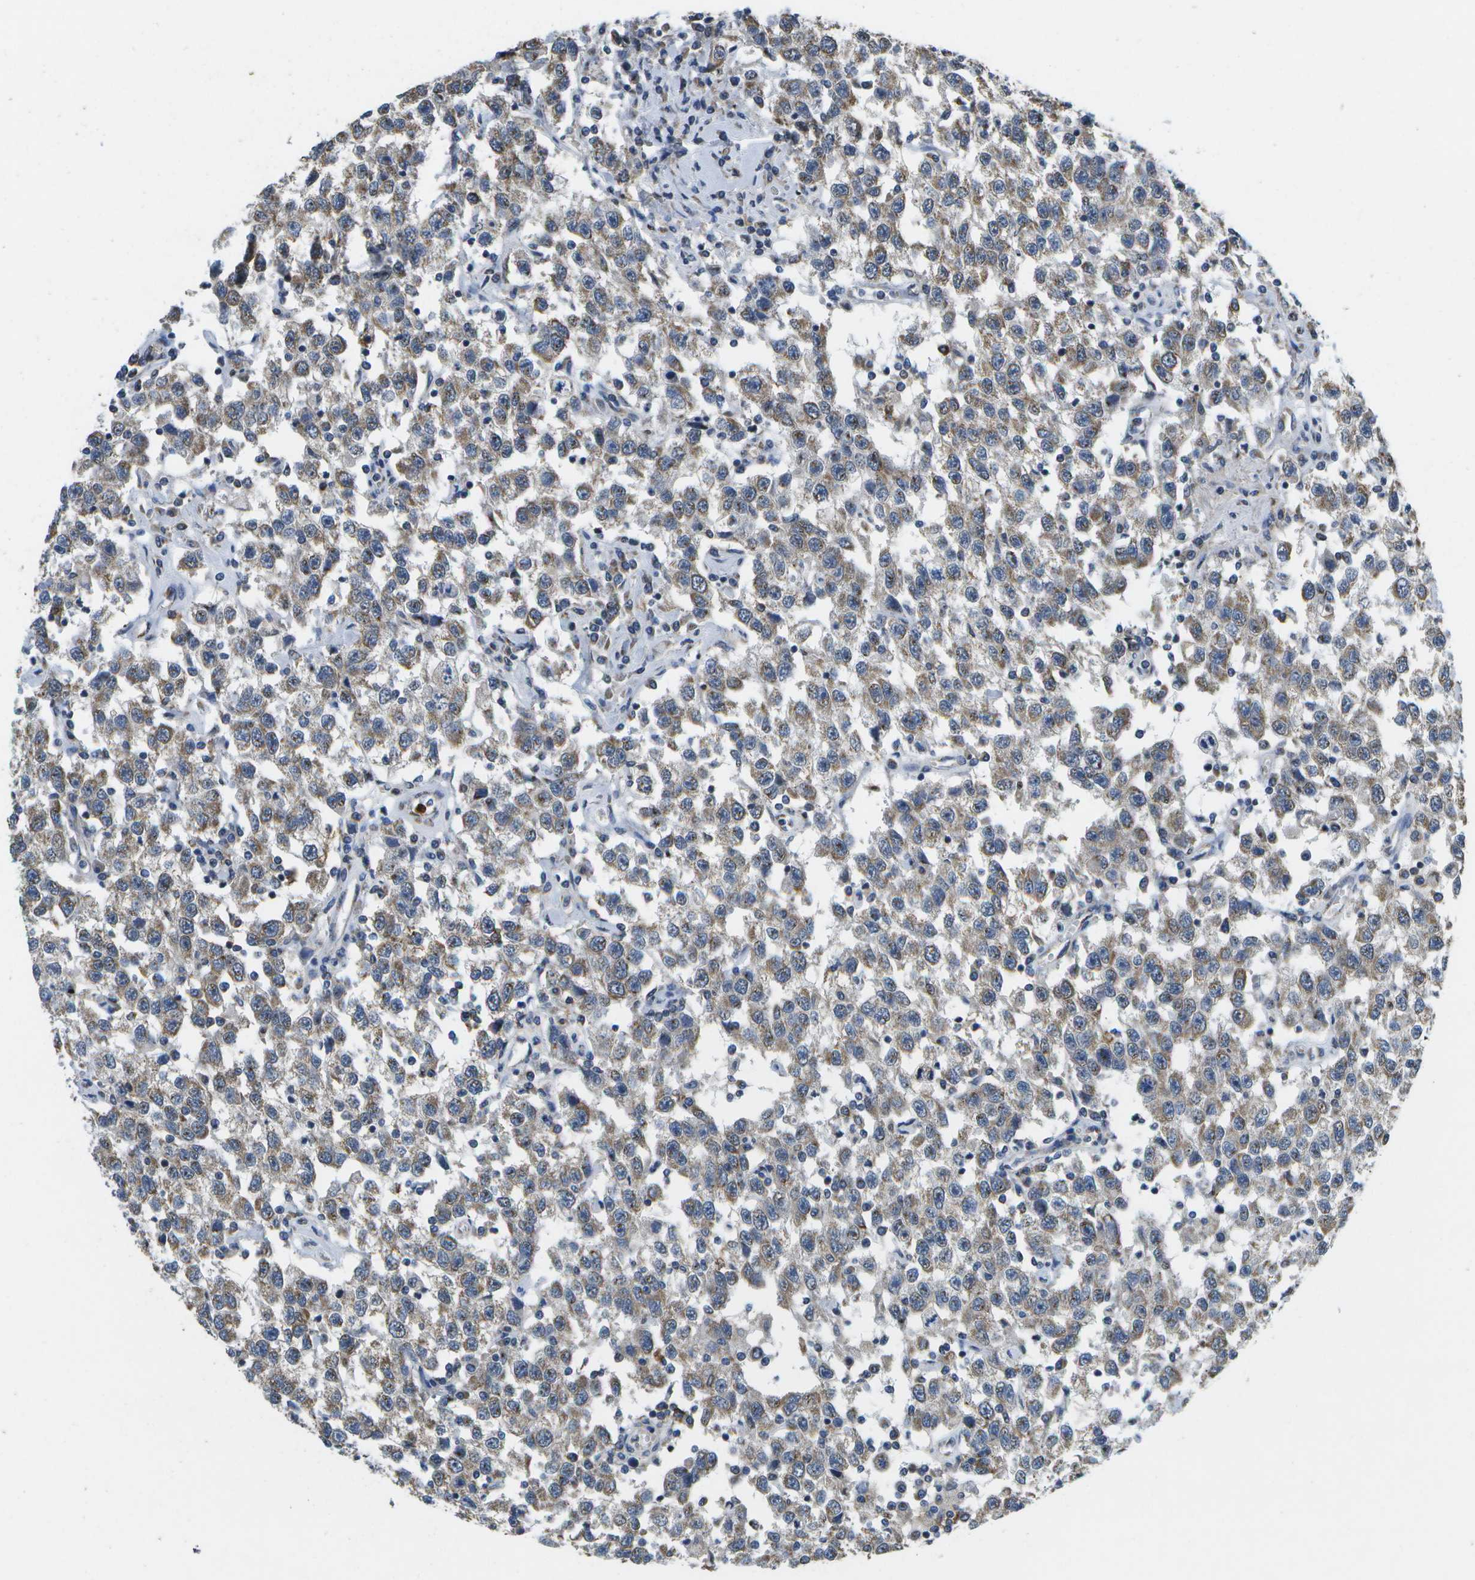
{"staining": {"intensity": "moderate", "quantity": ">75%", "location": "cytoplasmic/membranous"}, "tissue": "testis cancer", "cell_type": "Tumor cells", "image_type": "cancer", "snomed": [{"axis": "morphology", "description": "Seminoma, NOS"}, {"axis": "topography", "description": "Testis"}], "caption": "A brown stain shows moderate cytoplasmic/membranous staining of a protein in human testis cancer (seminoma) tumor cells. (Brightfield microscopy of DAB IHC at high magnification).", "gene": "GALNT15", "patient": {"sex": "male", "age": 41}}